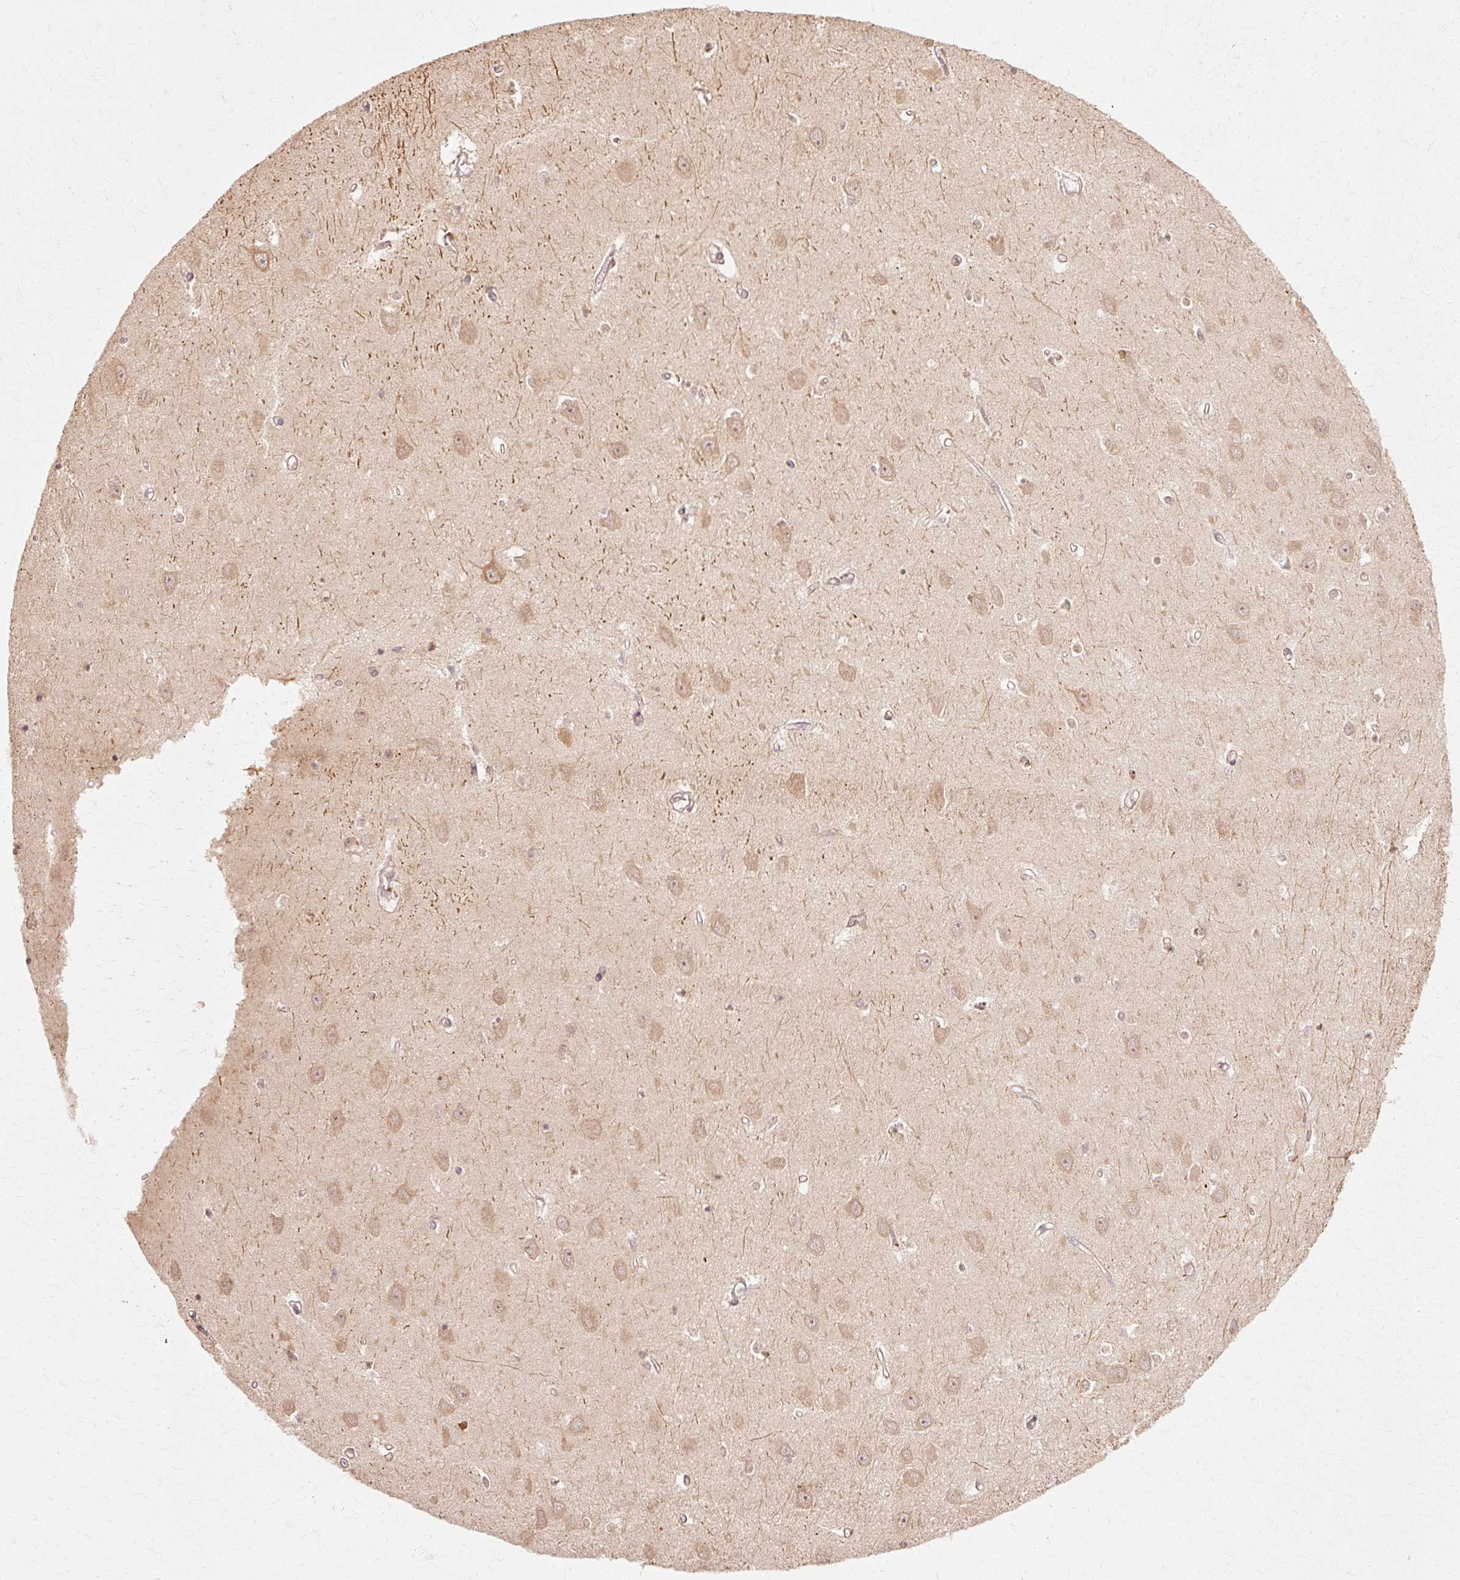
{"staining": {"intensity": "weak", "quantity": ">75%", "location": "cytoplasmic/membranous"}, "tissue": "hippocampus", "cell_type": "Glial cells", "image_type": "normal", "snomed": [{"axis": "morphology", "description": "Normal tissue, NOS"}, {"axis": "topography", "description": "Hippocampus"}], "caption": "Glial cells reveal low levels of weak cytoplasmic/membranous expression in about >75% of cells in normal human hippocampus.", "gene": "RGPD5", "patient": {"sex": "female", "age": 64}}